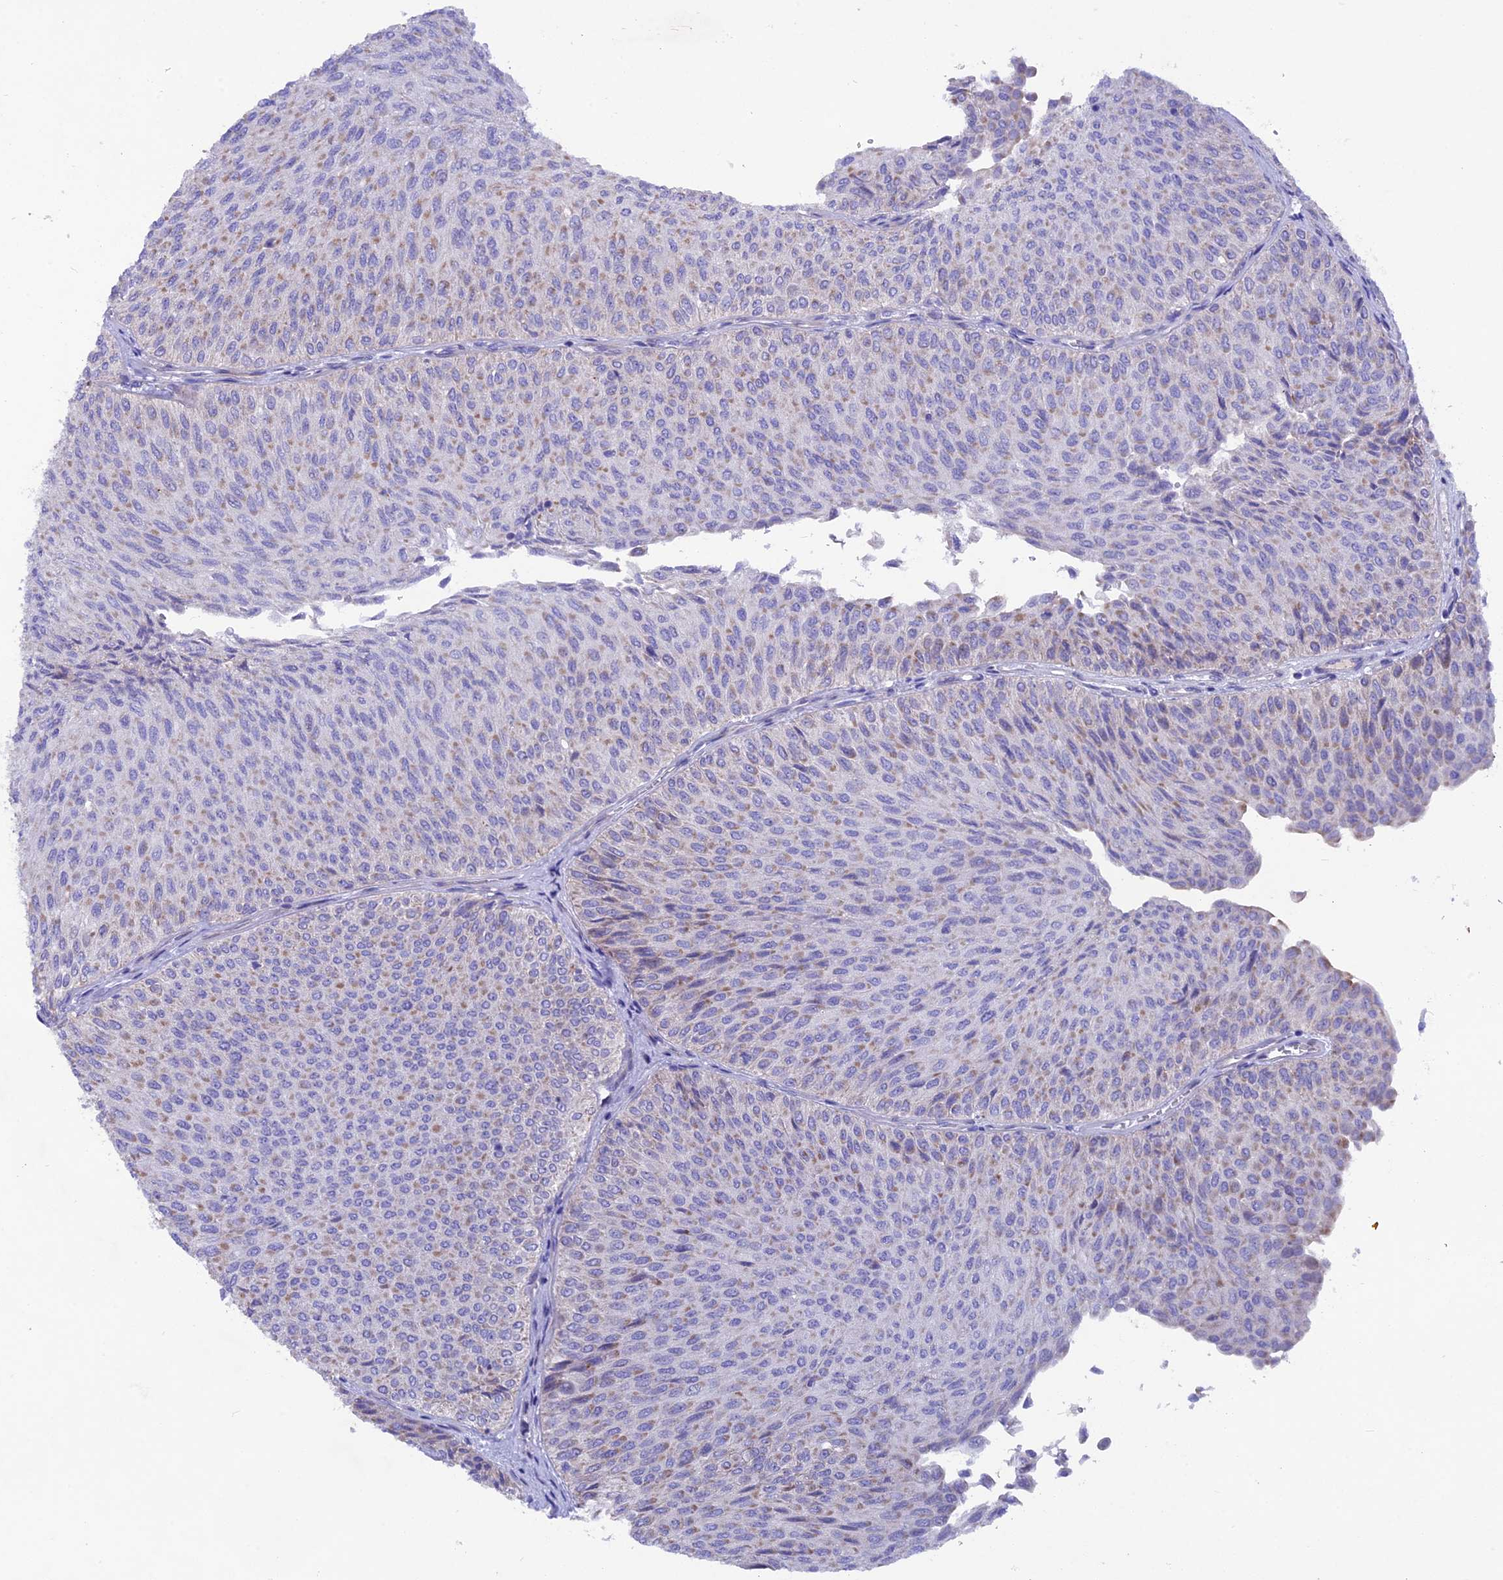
{"staining": {"intensity": "weak", "quantity": "25%-75%", "location": "cytoplasmic/membranous"}, "tissue": "urothelial cancer", "cell_type": "Tumor cells", "image_type": "cancer", "snomed": [{"axis": "morphology", "description": "Urothelial carcinoma, Low grade"}, {"axis": "topography", "description": "Urinary bladder"}], "caption": "A high-resolution image shows immunohistochemistry staining of urothelial carcinoma (low-grade), which shows weak cytoplasmic/membranous expression in approximately 25%-75% of tumor cells. The protein of interest is stained brown, and the nuclei are stained in blue (DAB IHC with brightfield microscopy, high magnification).", "gene": "TMEM138", "patient": {"sex": "male", "age": 78}}